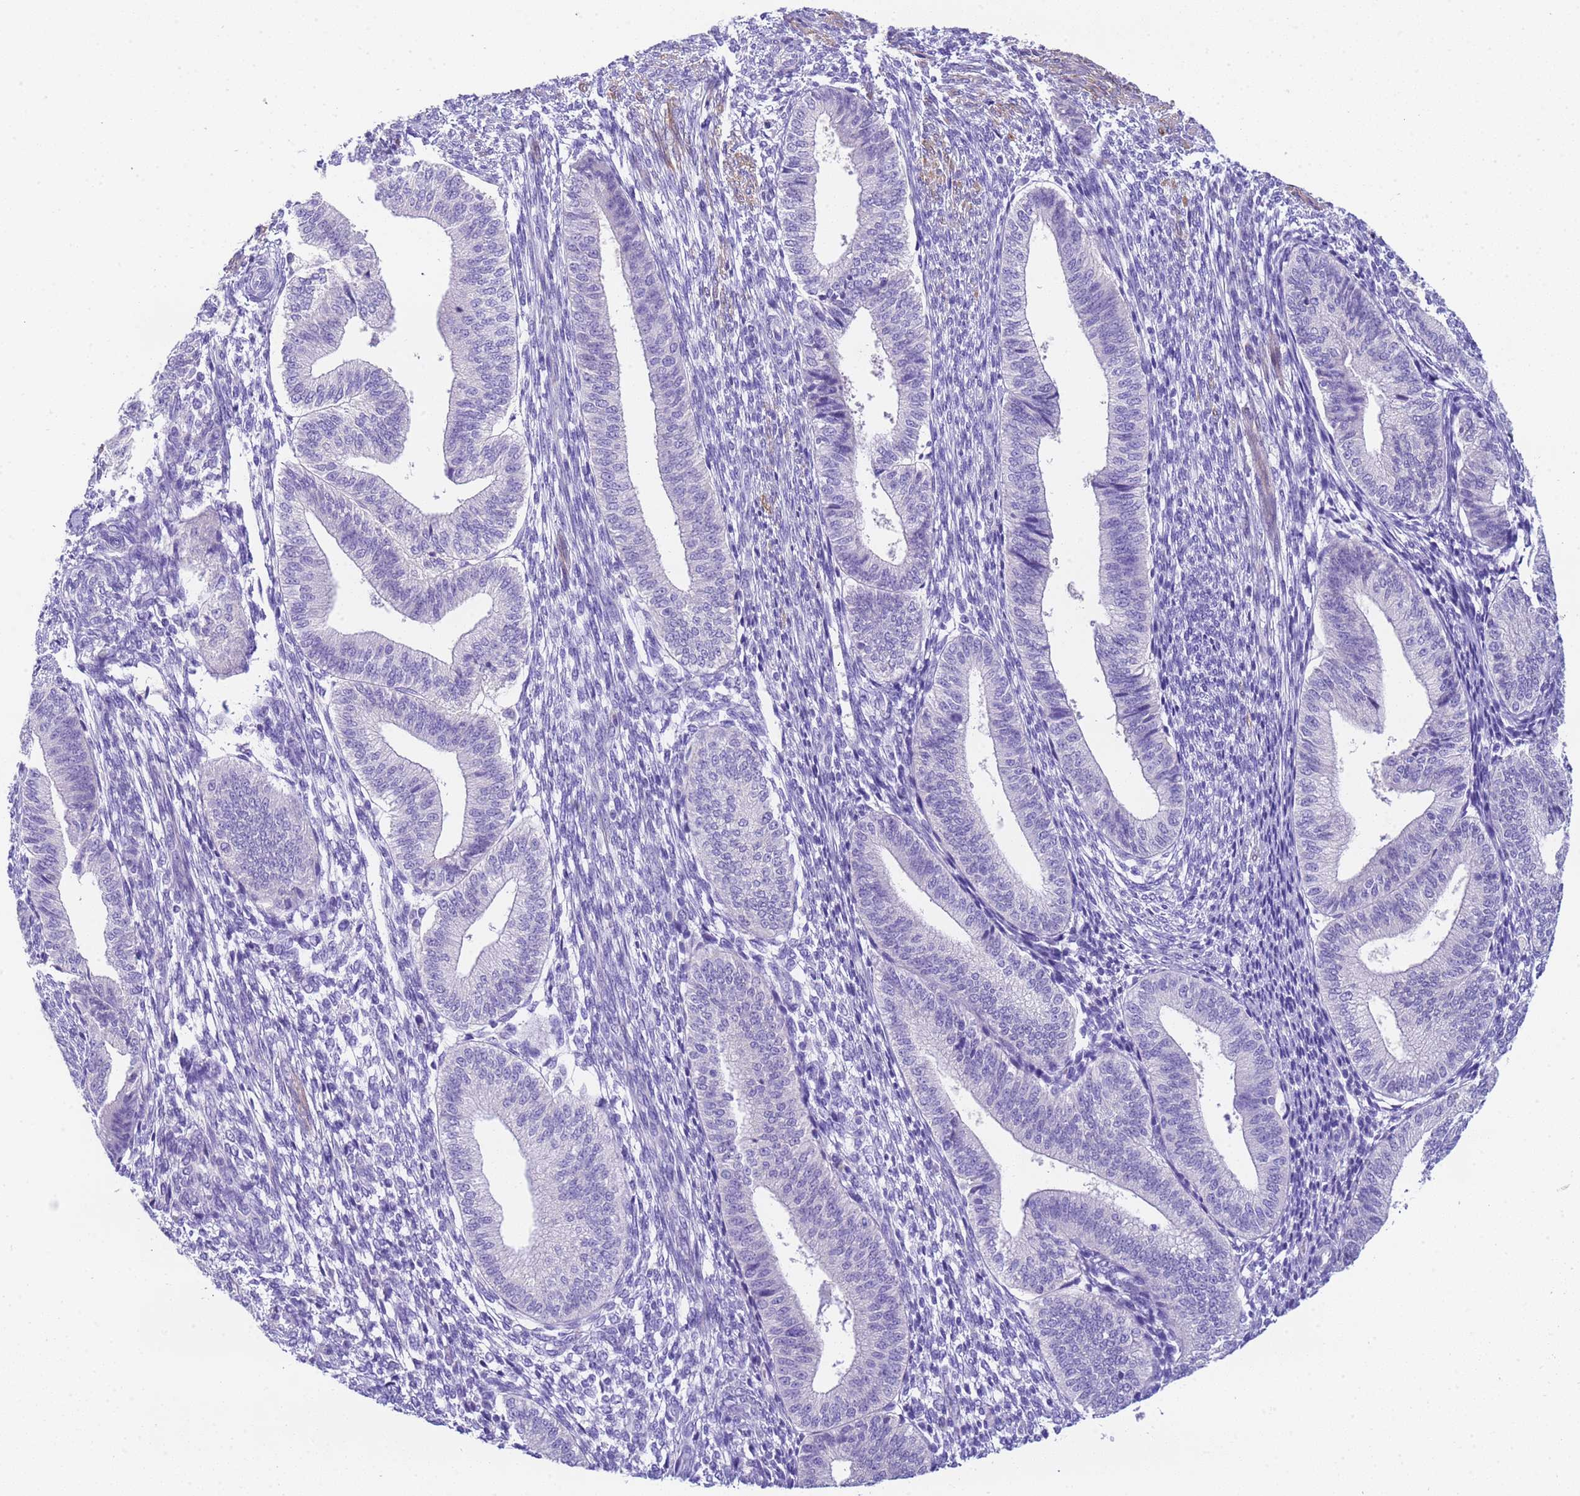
{"staining": {"intensity": "negative", "quantity": "none", "location": "none"}, "tissue": "endometrium", "cell_type": "Cells in endometrial stroma", "image_type": "normal", "snomed": [{"axis": "morphology", "description": "Normal tissue, NOS"}, {"axis": "topography", "description": "Endometrium"}], "caption": "Endometrium stained for a protein using immunohistochemistry reveals no expression cells in endometrial stroma.", "gene": "USP38", "patient": {"sex": "female", "age": 34}}